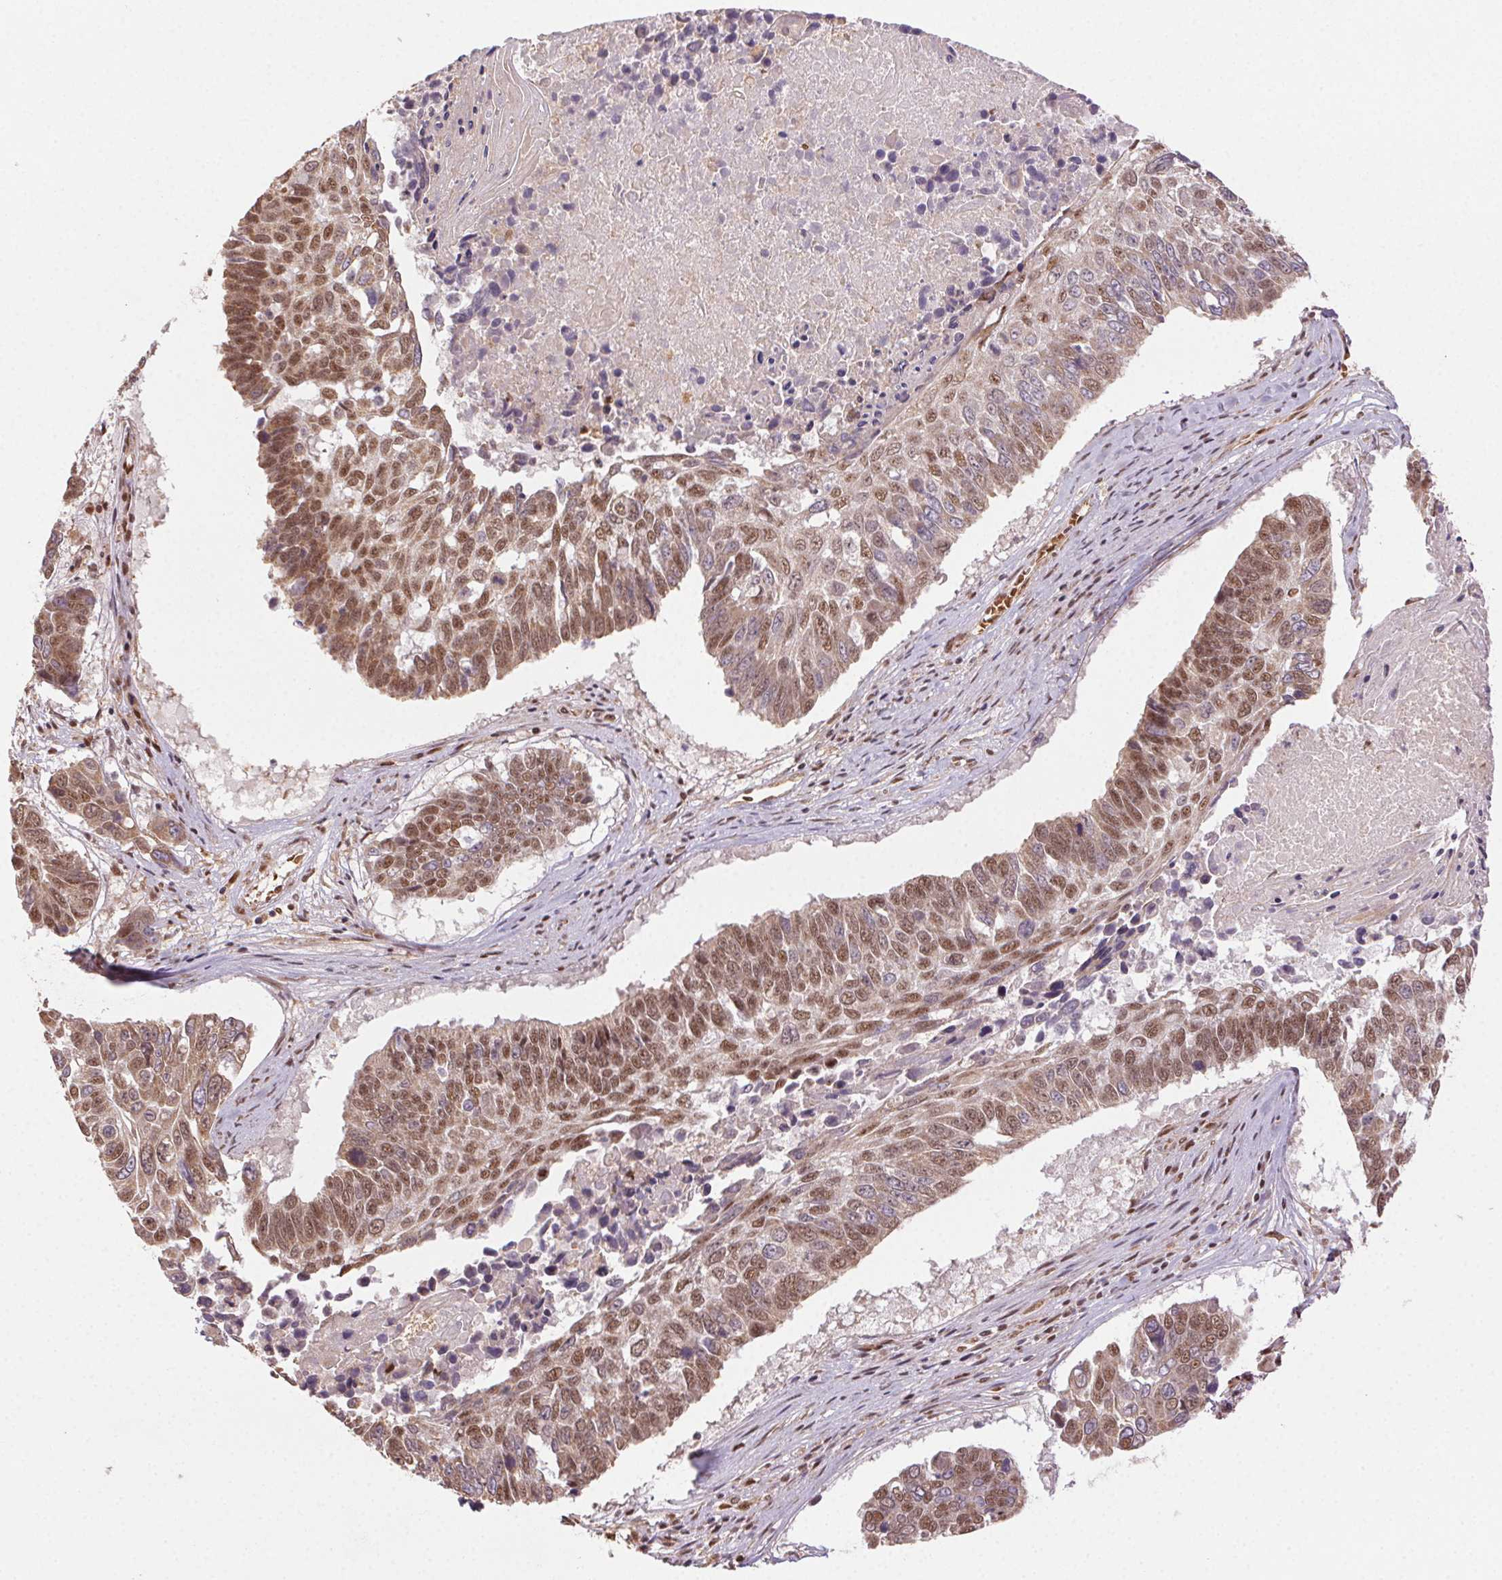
{"staining": {"intensity": "moderate", "quantity": ">75%", "location": "nuclear"}, "tissue": "lung cancer", "cell_type": "Tumor cells", "image_type": "cancer", "snomed": [{"axis": "morphology", "description": "Squamous cell carcinoma, NOS"}, {"axis": "topography", "description": "Lung"}], "caption": "Lung cancer tissue exhibits moderate nuclear staining in approximately >75% of tumor cells, visualized by immunohistochemistry.", "gene": "TREML4", "patient": {"sex": "male", "age": 73}}